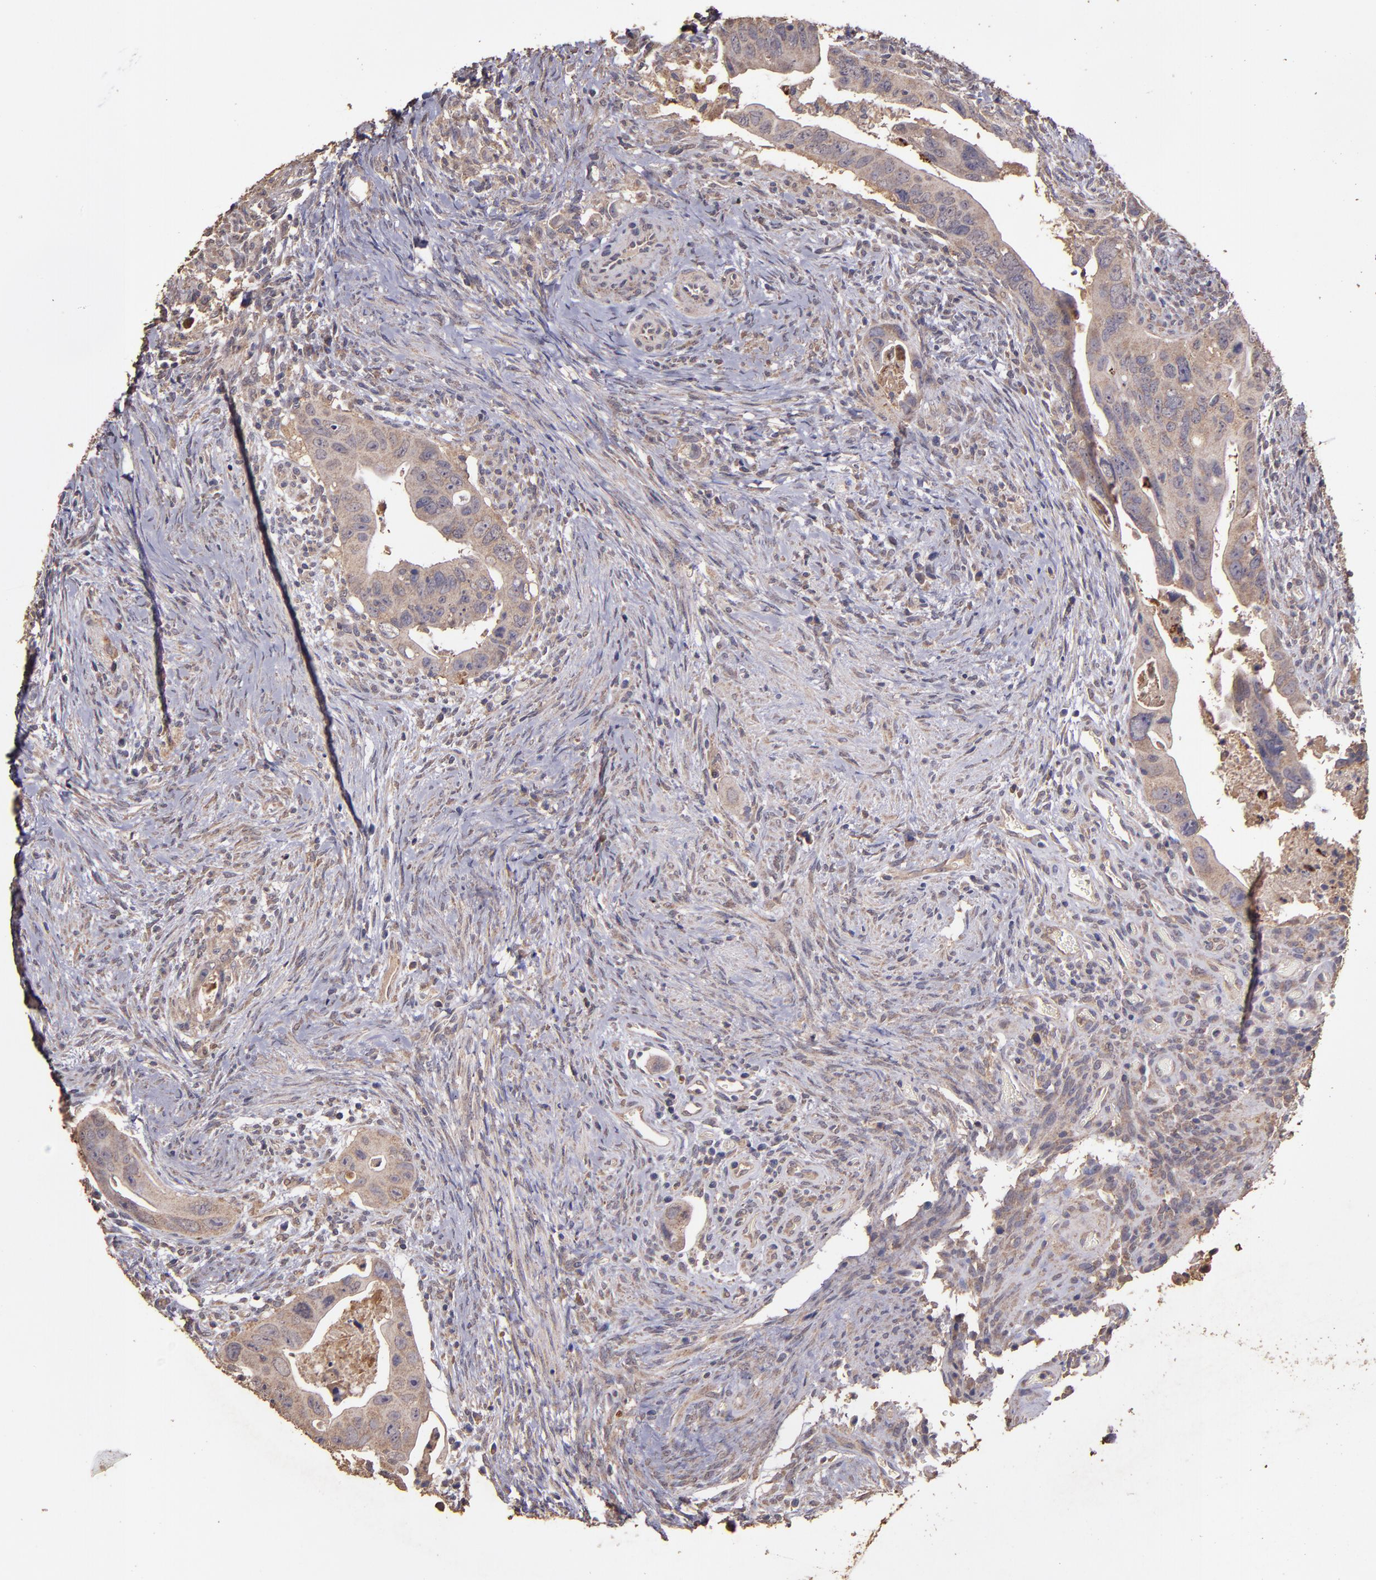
{"staining": {"intensity": "weak", "quantity": ">75%", "location": "cytoplasmic/membranous"}, "tissue": "colorectal cancer", "cell_type": "Tumor cells", "image_type": "cancer", "snomed": [{"axis": "morphology", "description": "Adenocarcinoma, NOS"}, {"axis": "topography", "description": "Rectum"}], "caption": "Weak cytoplasmic/membranous positivity for a protein is appreciated in approximately >75% of tumor cells of colorectal adenocarcinoma using immunohistochemistry.", "gene": "HECTD1", "patient": {"sex": "male", "age": 53}}